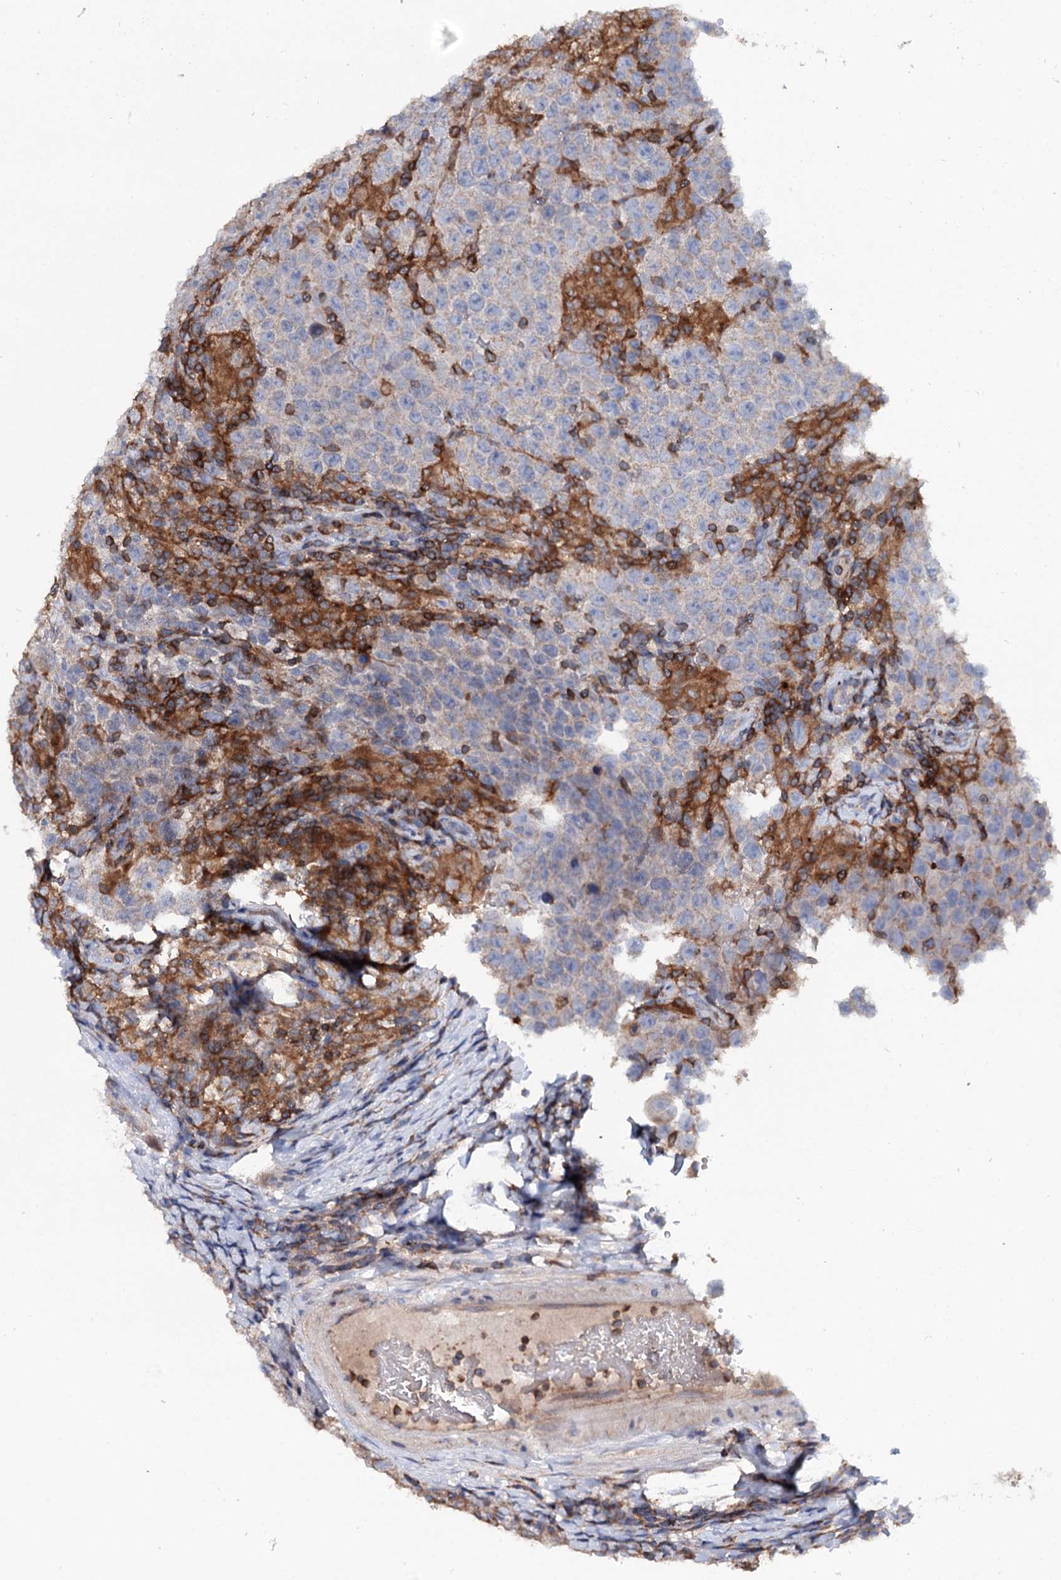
{"staining": {"intensity": "weak", "quantity": "<25%", "location": "cytoplasmic/membranous"}, "tissue": "testis cancer", "cell_type": "Tumor cells", "image_type": "cancer", "snomed": [{"axis": "morphology", "description": "Normal tissue, NOS"}, {"axis": "morphology", "description": "Urothelial carcinoma, High grade"}, {"axis": "morphology", "description": "Seminoma, NOS"}, {"axis": "morphology", "description": "Carcinoma, Embryonal, NOS"}, {"axis": "topography", "description": "Urinary bladder"}, {"axis": "topography", "description": "Testis"}], "caption": "The micrograph displays no significant staining in tumor cells of testis seminoma.", "gene": "UBASH3B", "patient": {"sex": "male", "age": 41}}